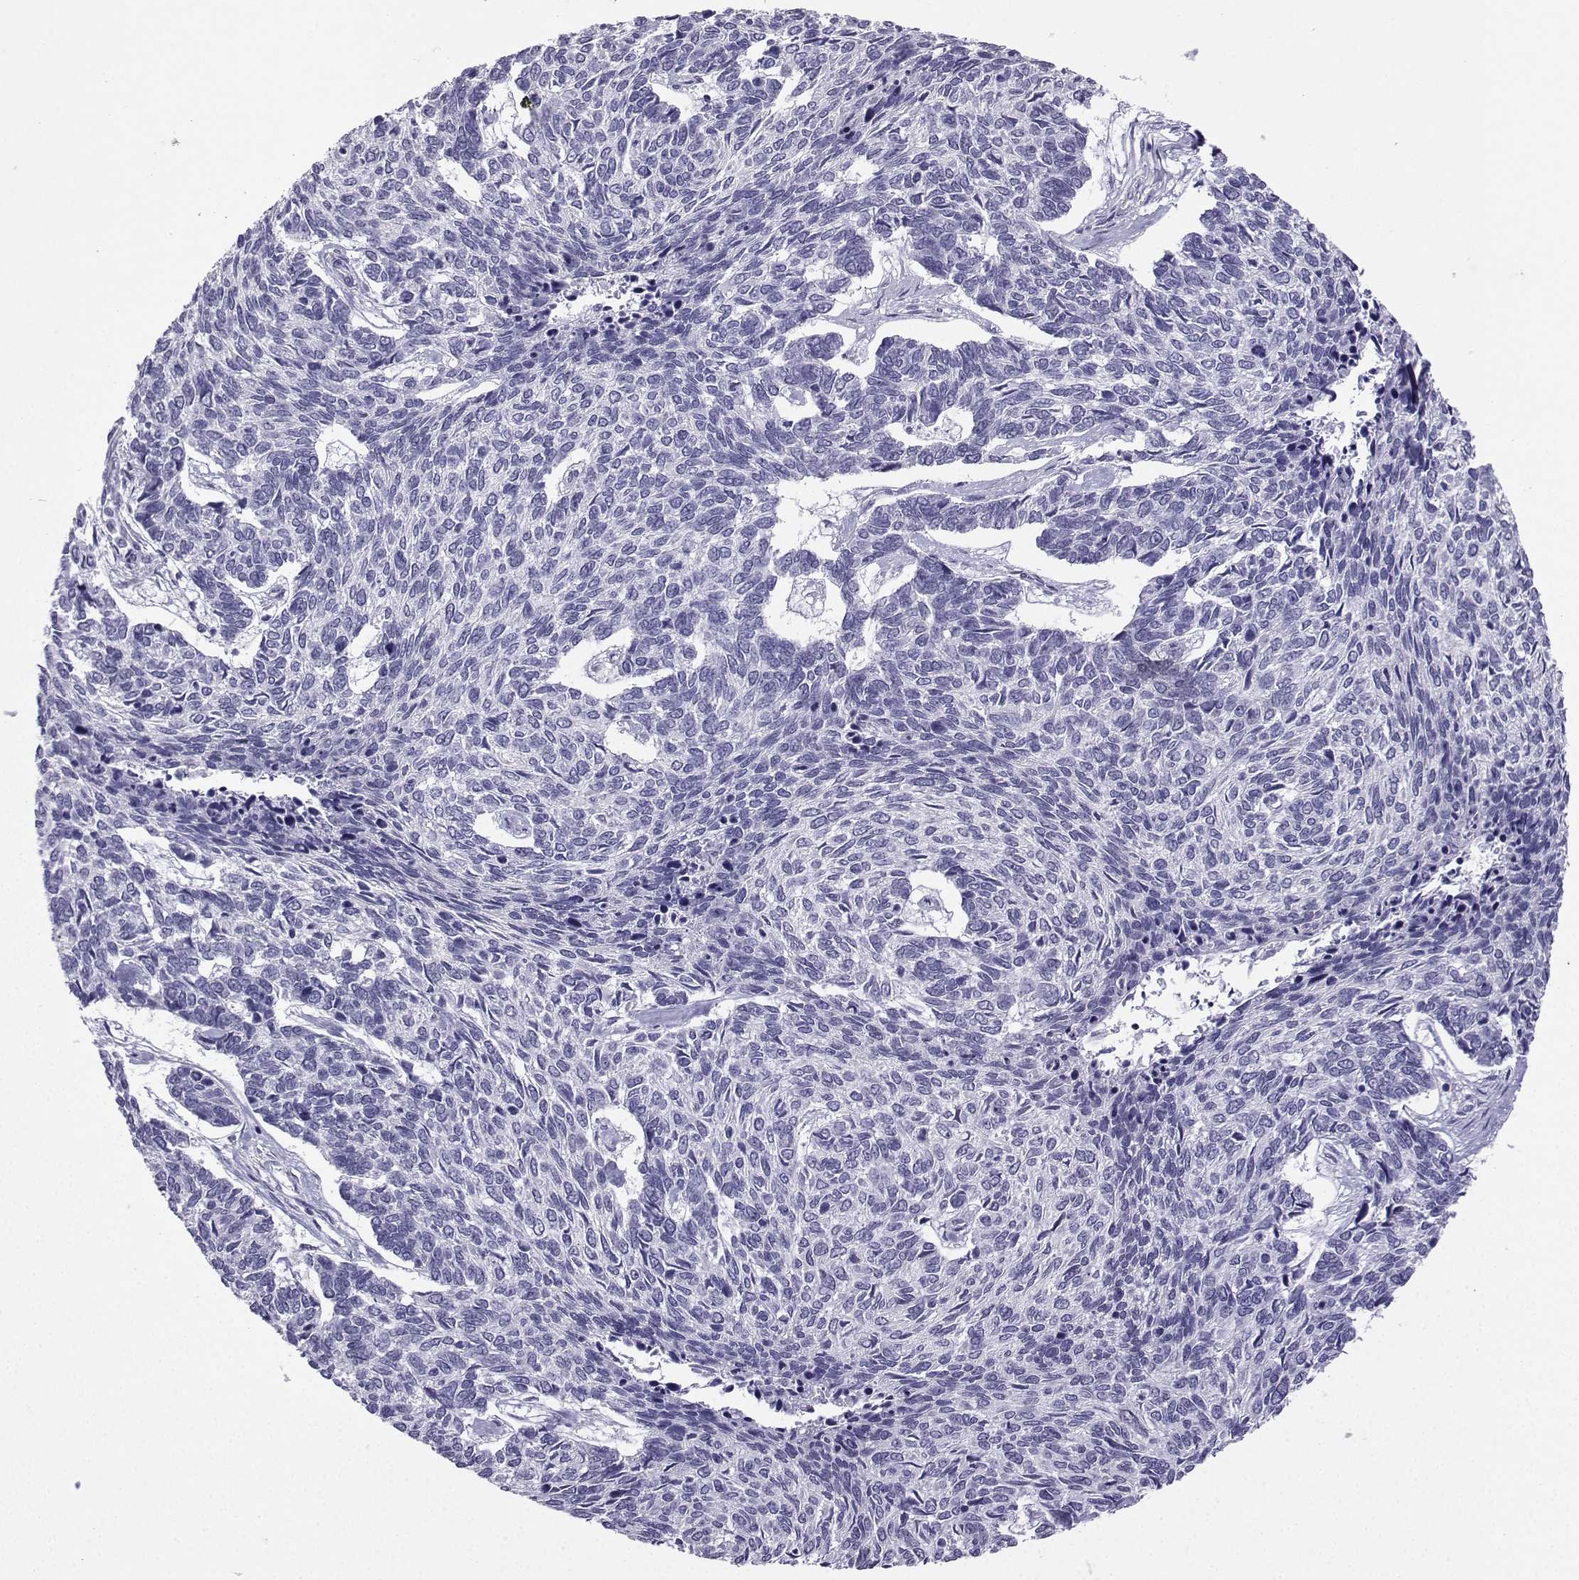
{"staining": {"intensity": "negative", "quantity": "none", "location": "none"}, "tissue": "skin cancer", "cell_type": "Tumor cells", "image_type": "cancer", "snomed": [{"axis": "morphology", "description": "Basal cell carcinoma"}, {"axis": "topography", "description": "Skin"}], "caption": "Basal cell carcinoma (skin) stained for a protein using immunohistochemistry (IHC) displays no staining tumor cells.", "gene": "KIF17", "patient": {"sex": "female", "age": 65}}